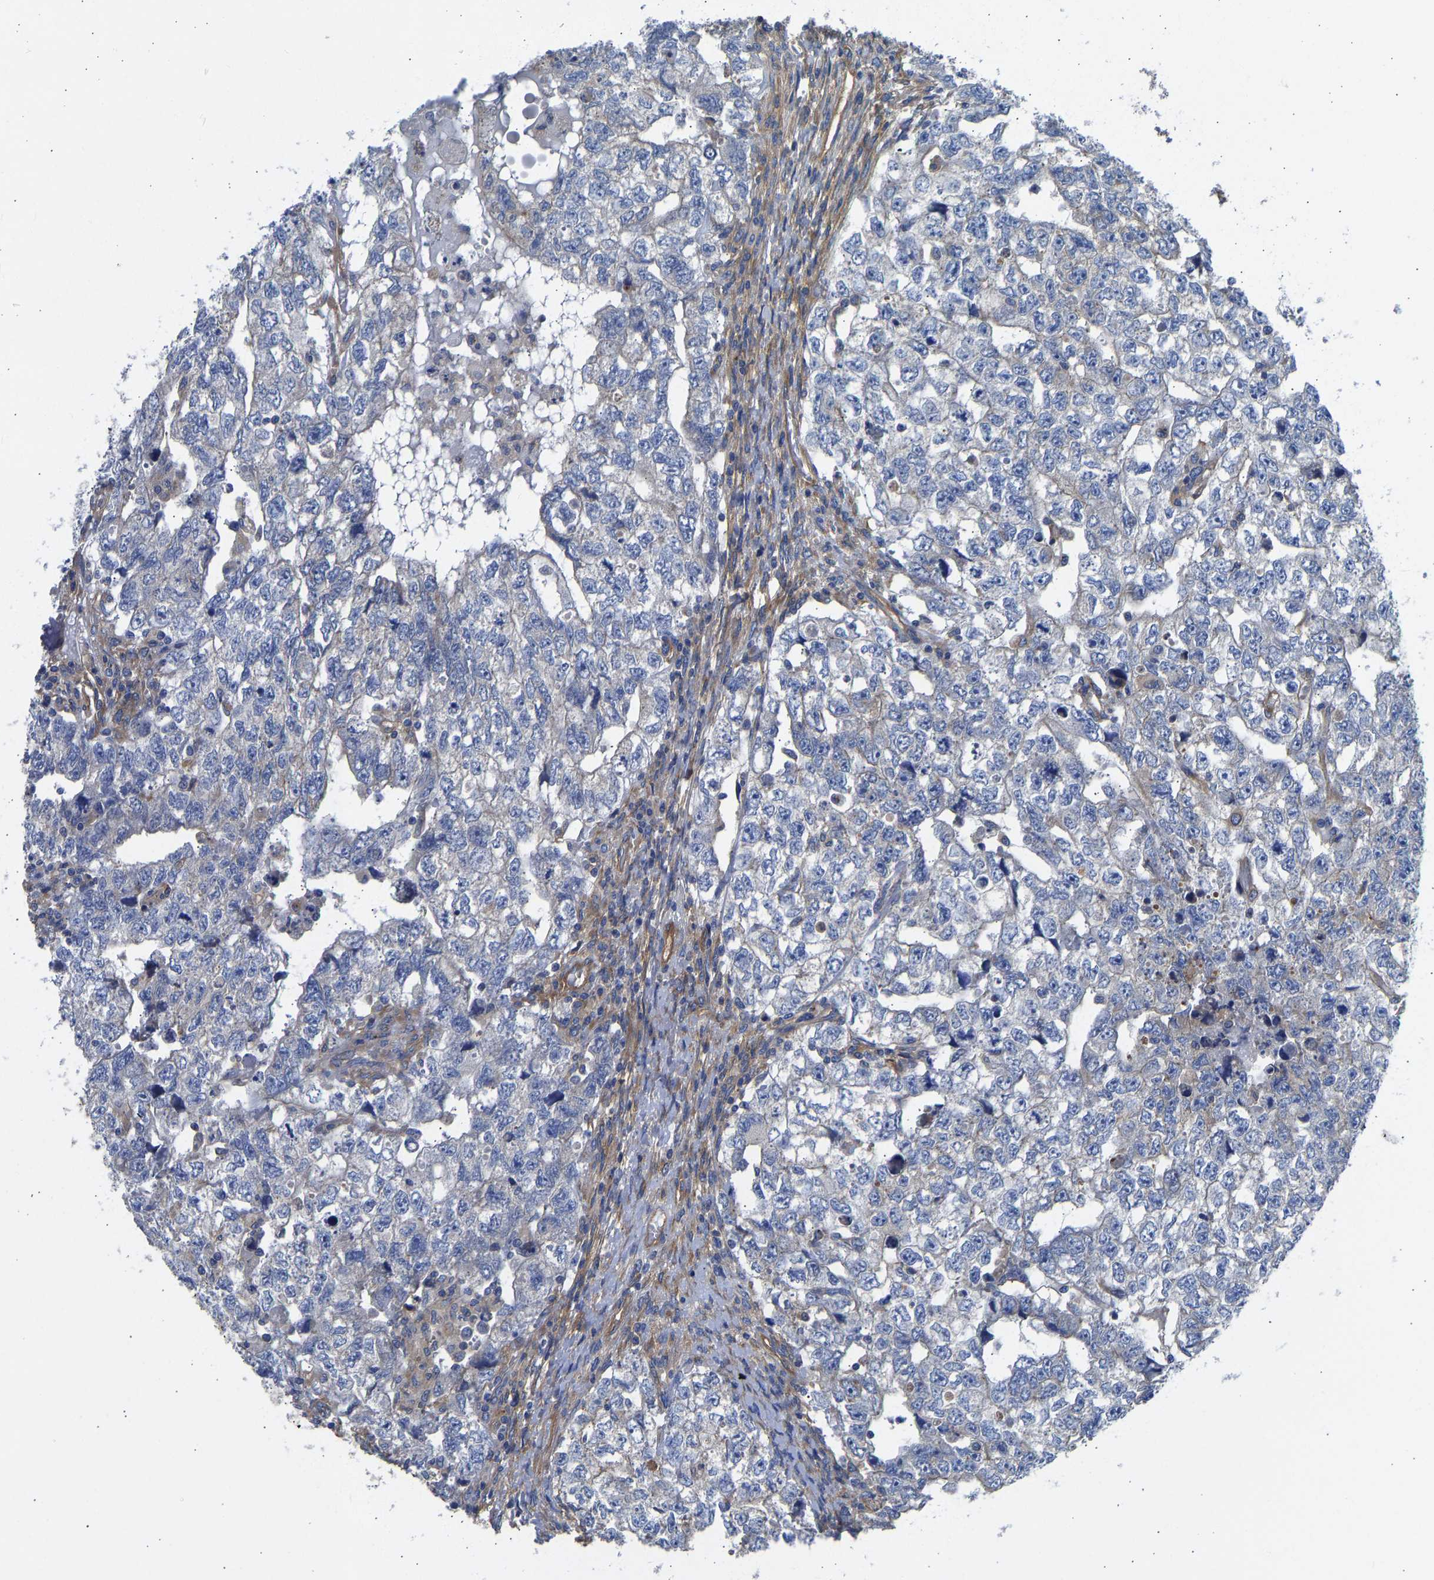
{"staining": {"intensity": "negative", "quantity": "none", "location": "none"}, "tissue": "testis cancer", "cell_type": "Tumor cells", "image_type": "cancer", "snomed": [{"axis": "morphology", "description": "Carcinoma, Embryonal, NOS"}, {"axis": "topography", "description": "Testis"}], "caption": "Immunohistochemistry of human testis cancer reveals no expression in tumor cells.", "gene": "MYO1C", "patient": {"sex": "male", "age": 36}}